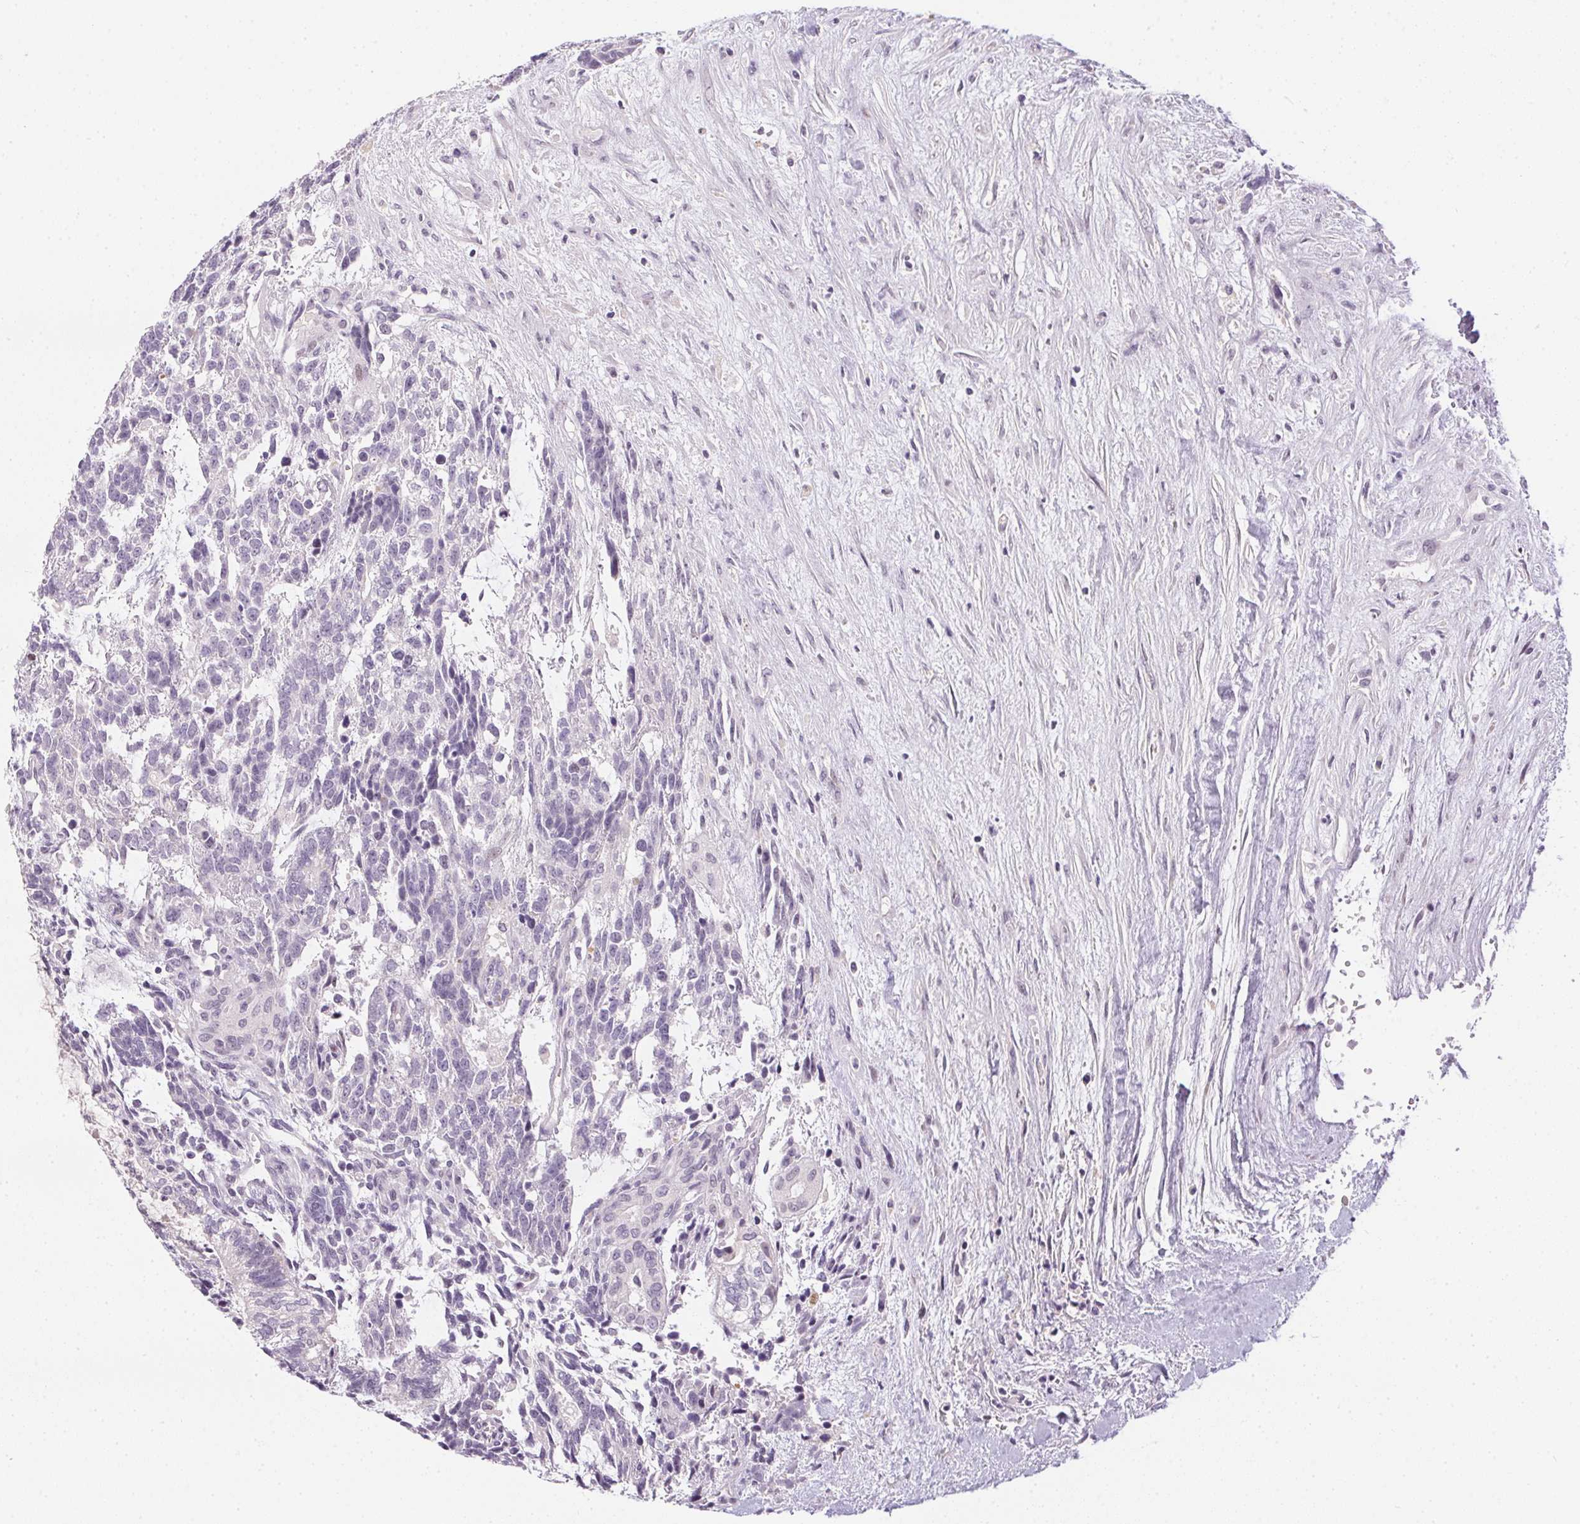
{"staining": {"intensity": "negative", "quantity": "none", "location": "none"}, "tissue": "testis cancer", "cell_type": "Tumor cells", "image_type": "cancer", "snomed": [{"axis": "morphology", "description": "Carcinoma, Embryonal, NOS"}, {"axis": "topography", "description": "Testis"}], "caption": "High power microscopy image of an immunohistochemistry (IHC) micrograph of testis cancer, revealing no significant staining in tumor cells.", "gene": "GSDMC", "patient": {"sex": "male", "age": 23}}